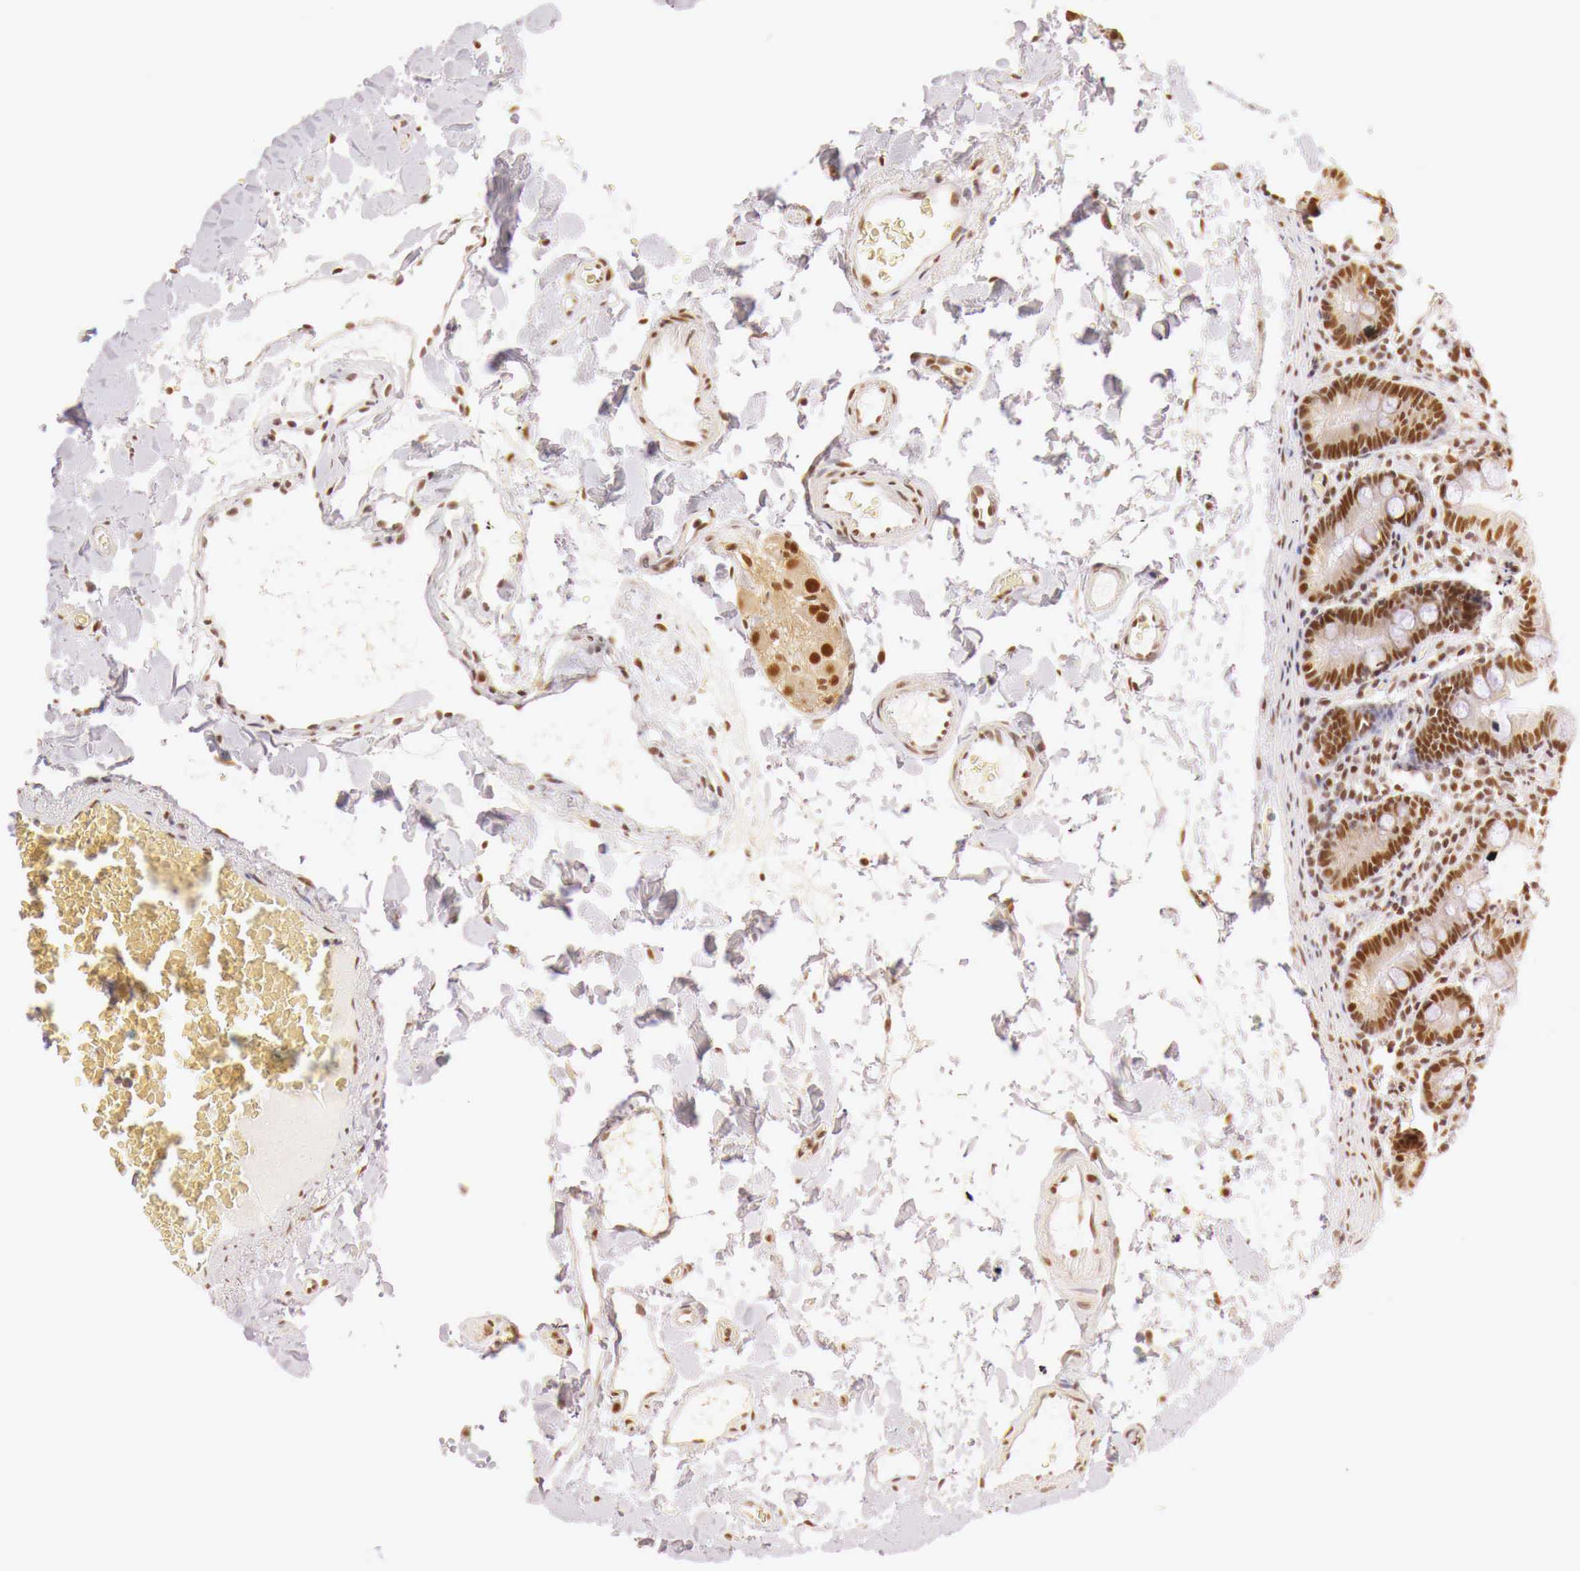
{"staining": {"intensity": "moderate", "quantity": ">75%", "location": "cytoplasmic/membranous,nuclear"}, "tissue": "duodenum", "cell_type": "Glandular cells", "image_type": "normal", "snomed": [{"axis": "morphology", "description": "Normal tissue, NOS"}, {"axis": "topography", "description": "Duodenum"}], "caption": "Duodenum stained with a brown dye shows moderate cytoplasmic/membranous,nuclear positive expression in about >75% of glandular cells.", "gene": "GPKOW", "patient": {"sex": "male", "age": 70}}